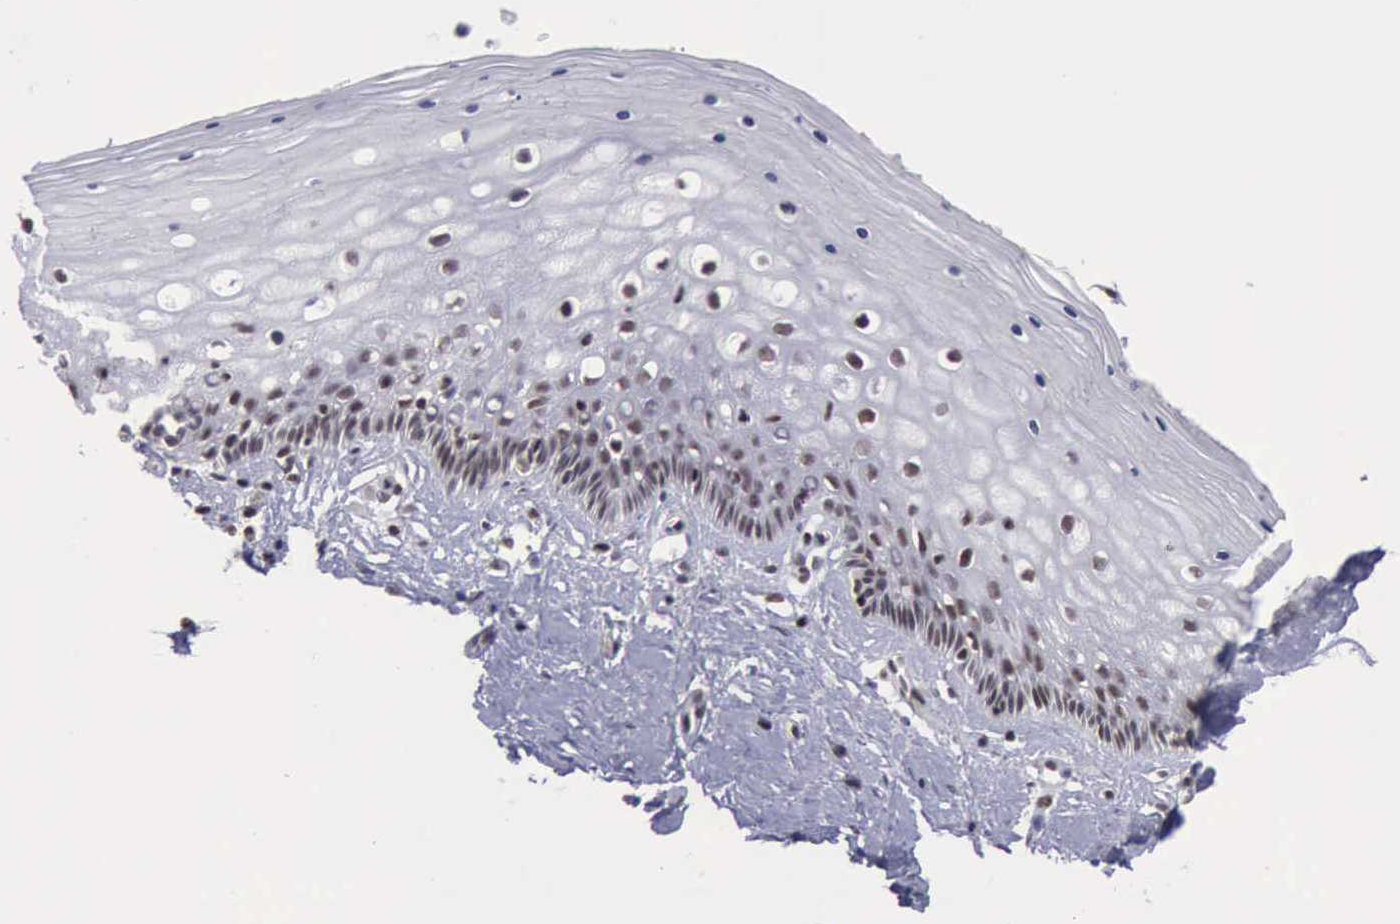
{"staining": {"intensity": "weak", "quantity": "25%-75%", "location": "nuclear"}, "tissue": "vagina", "cell_type": "Squamous epithelial cells", "image_type": "normal", "snomed": [{"axis": "morphology", "description": "Normal tissue, NOS"}, {"axis": "topography", "description": "Vagina"}], "caption": "Immunohistochemistry (IHC) of normal vagina reveals low levels of weak nuclear expression in about 25%-75% of squamous epithelial cells. The staining was performed using DAB (3,3'-diaminobenzidine), with brown indicating positive protein expression. Nuclei are stained blue with hematoxylin.", "gene": "YY1", "patient": {"sex": "female", "age": 46}}